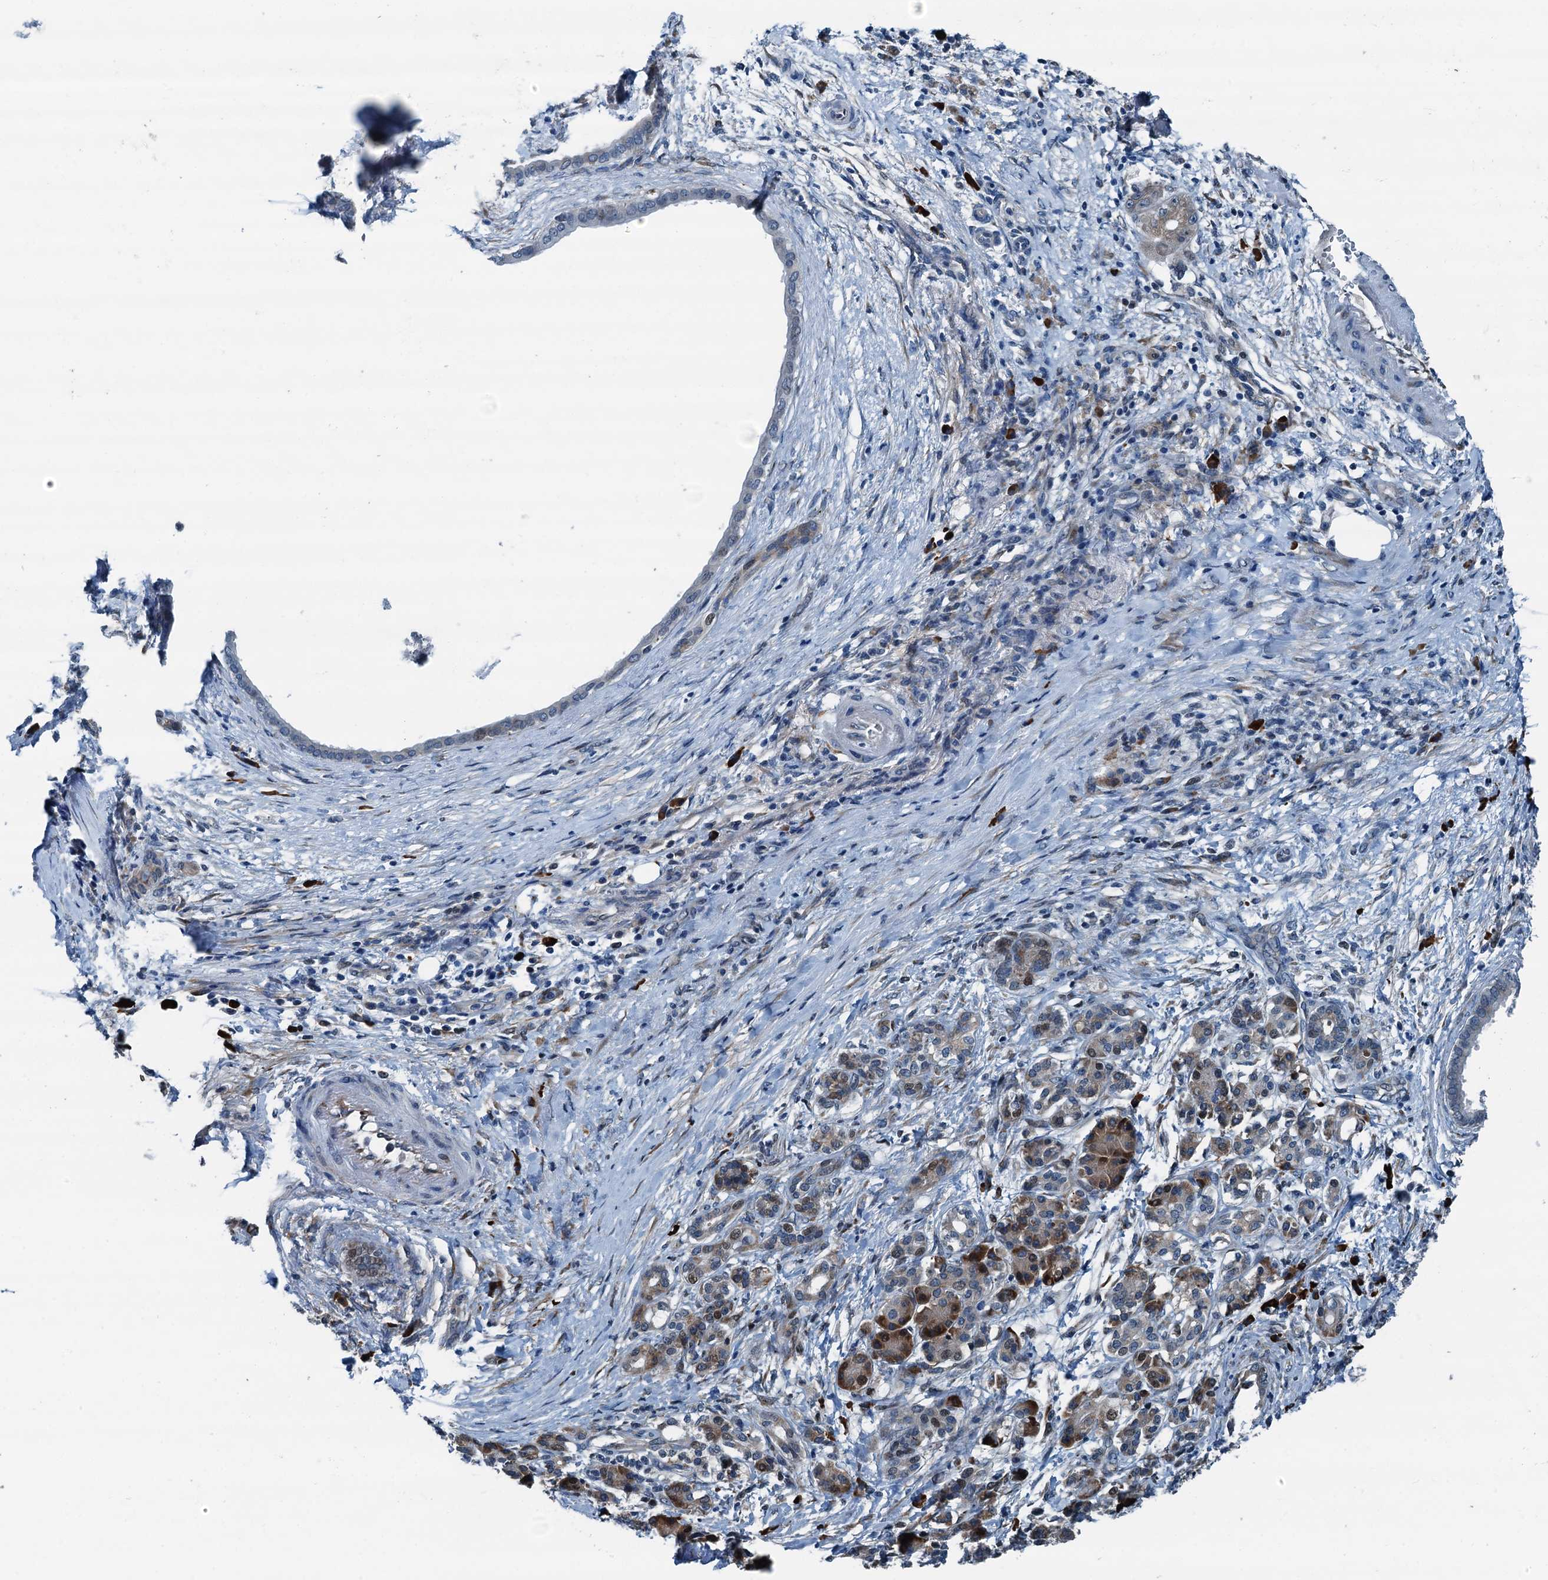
{"staining": {"intensity": "weak", "quantity": "<25%", "location": "nuclear"}, "tissue": "pancreatic cancer", "cell_type": "Tumor cells", "image_type": "cancer", "snomed": [{"axis": "morphology", "description": "Adenocarcinoma, NOS"}, {"axis": "topography", "description": "Pancreas"}], "caption": "A photomicrograph of human pancreatic cancer (adenocarcinoma) is negative for staining in tumor cells.", "gene": "TAMALIN", "patient": {"sex": "female", "age": 55}}